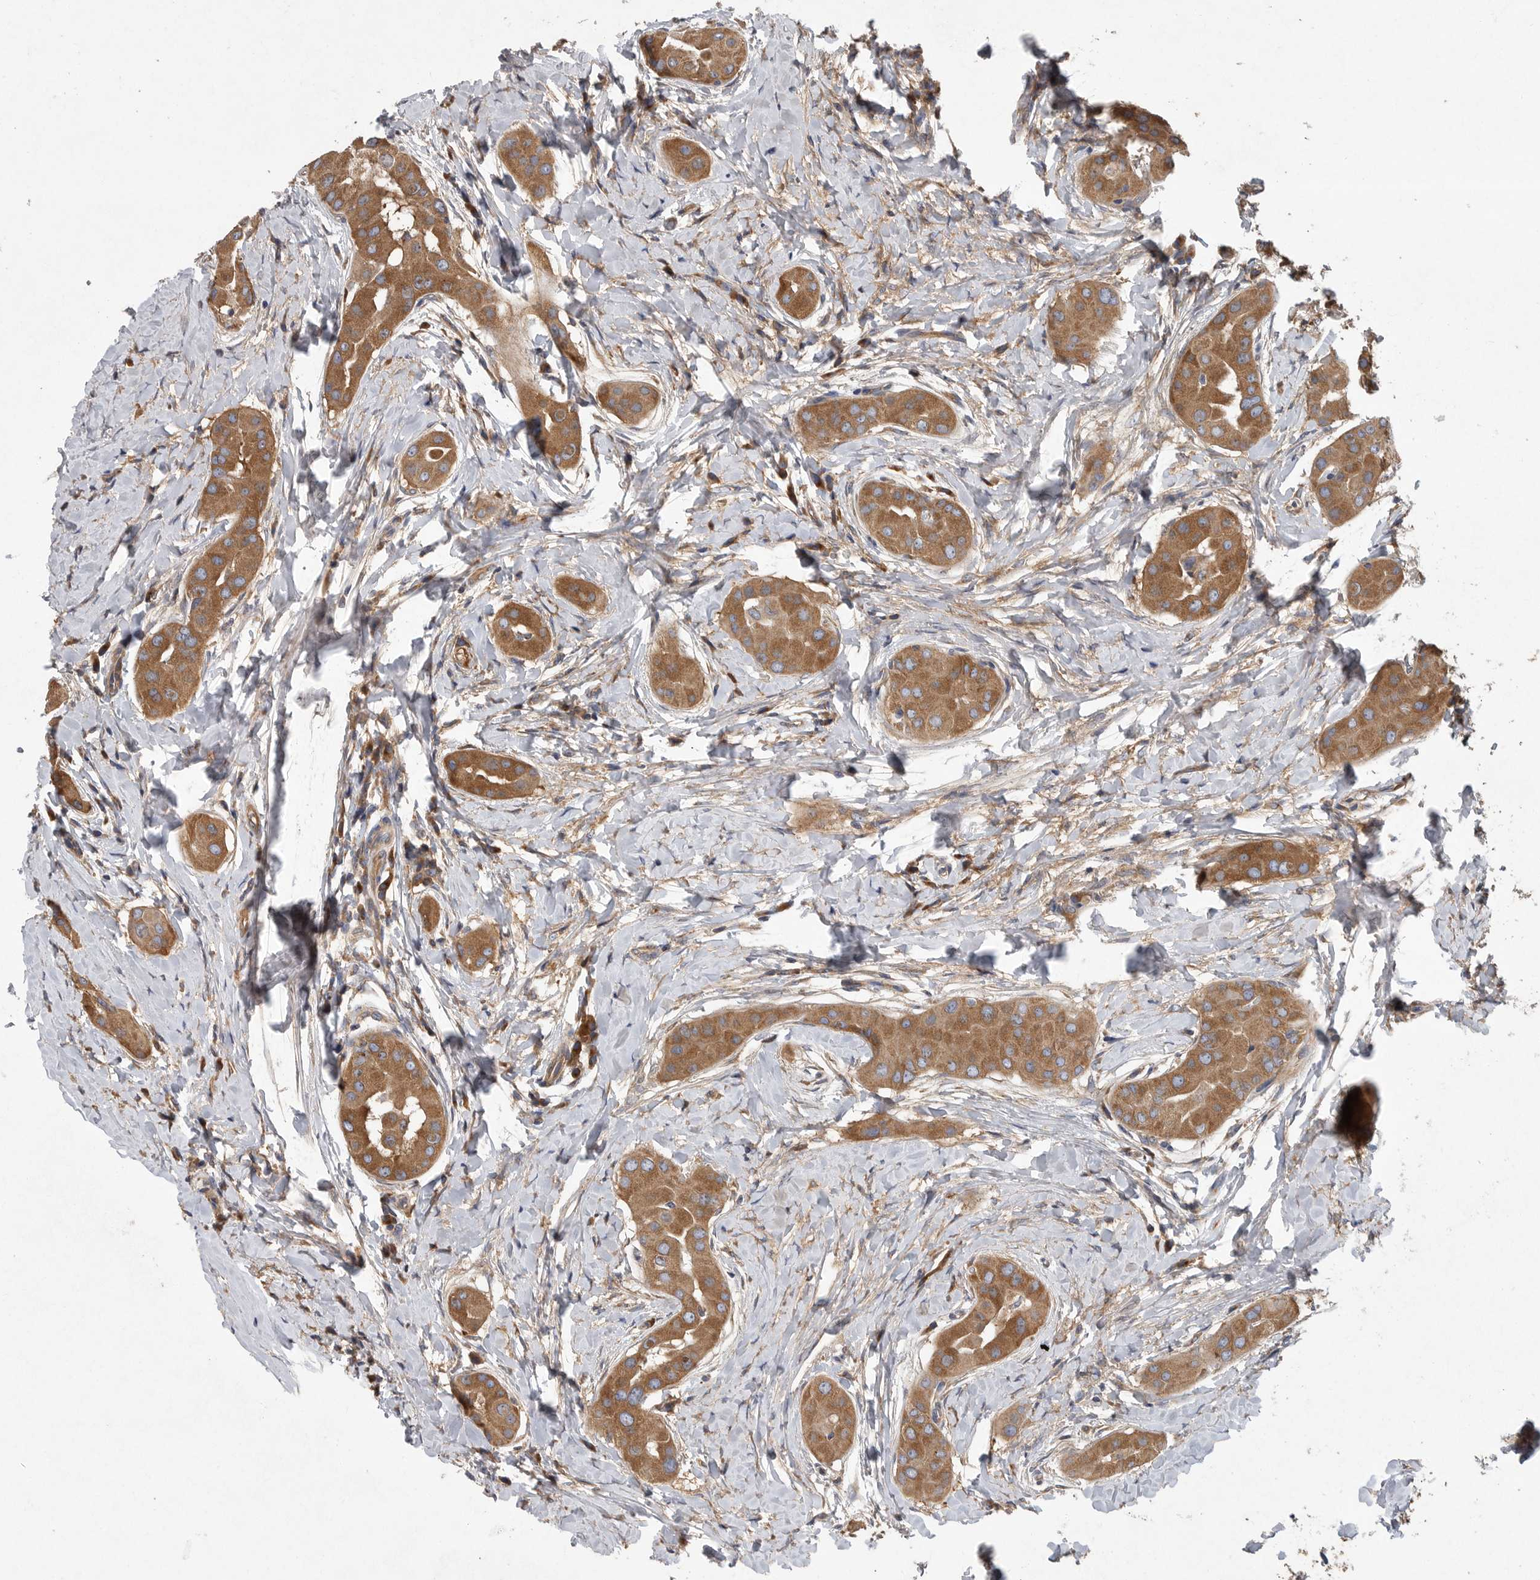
{"staining": {"intensity": "moderate", "quantity": ">75%", "location": "cytoplasmic/membranous"}, "tissue": "thyroid cancer", "cell_type": "Tumor cells", "image_type": "cancer", "snomed": [{"axis": "morphology", "description": "Papillary adenocarcinoma, NOS"}, {"axis": "topography", "description": "Thyroid gland"}], "caption": "Immunohistochemistry micrograph of neoplastic tissue: human thyroid papillary adenocarcinoma stained using IHC displays medium levels of moderate protein expression localized specifically in the cytoplasmic/membranous of tumor cells, appearing as a cytoplasmic/membranous brown color.", "gene": "OXR1", "patient": {"sex": "male", "age": 33}}